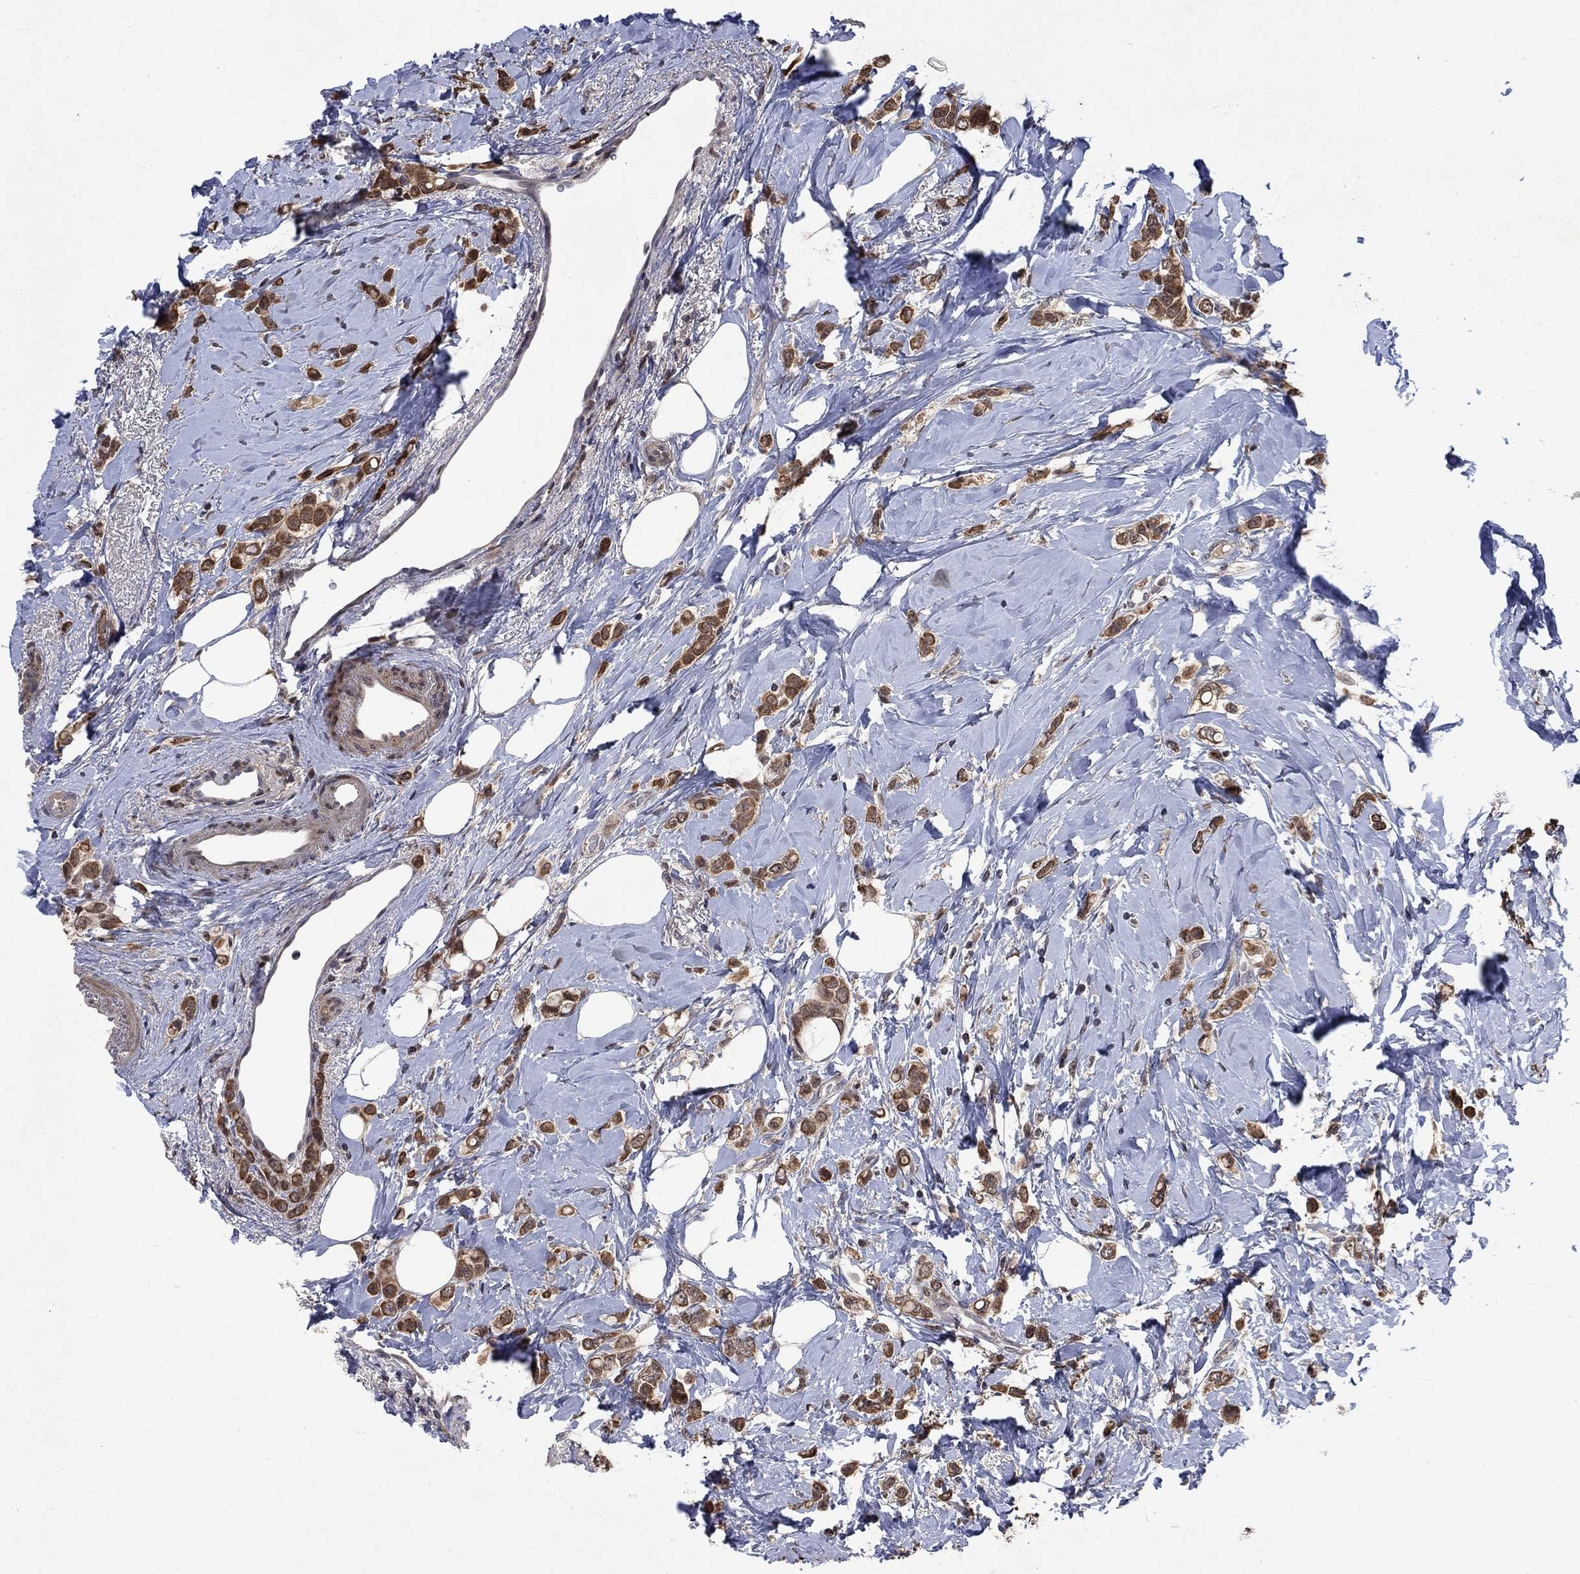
{"staining": {"intensity": "strong", "quantity": ">75%", "location": "cytoplasmic/membranous"}, "tissue": "breast cancer", "cell_type": "Tumor cells", "image_type": "cancer", "snomed": [{"axis": "morphology", "description": "Lobular carcinoma"}, {"axis": "topography", "description": "Breast"}], "caption": "This is an image of immunohistochemistry (IHC) staining of lobular carcinoma (breast), which shows strong positivity in the cytoplasmic/membranous of tumor cells.", "gene": "IAH1", "patient": {"sex": "female", "age": 66}}